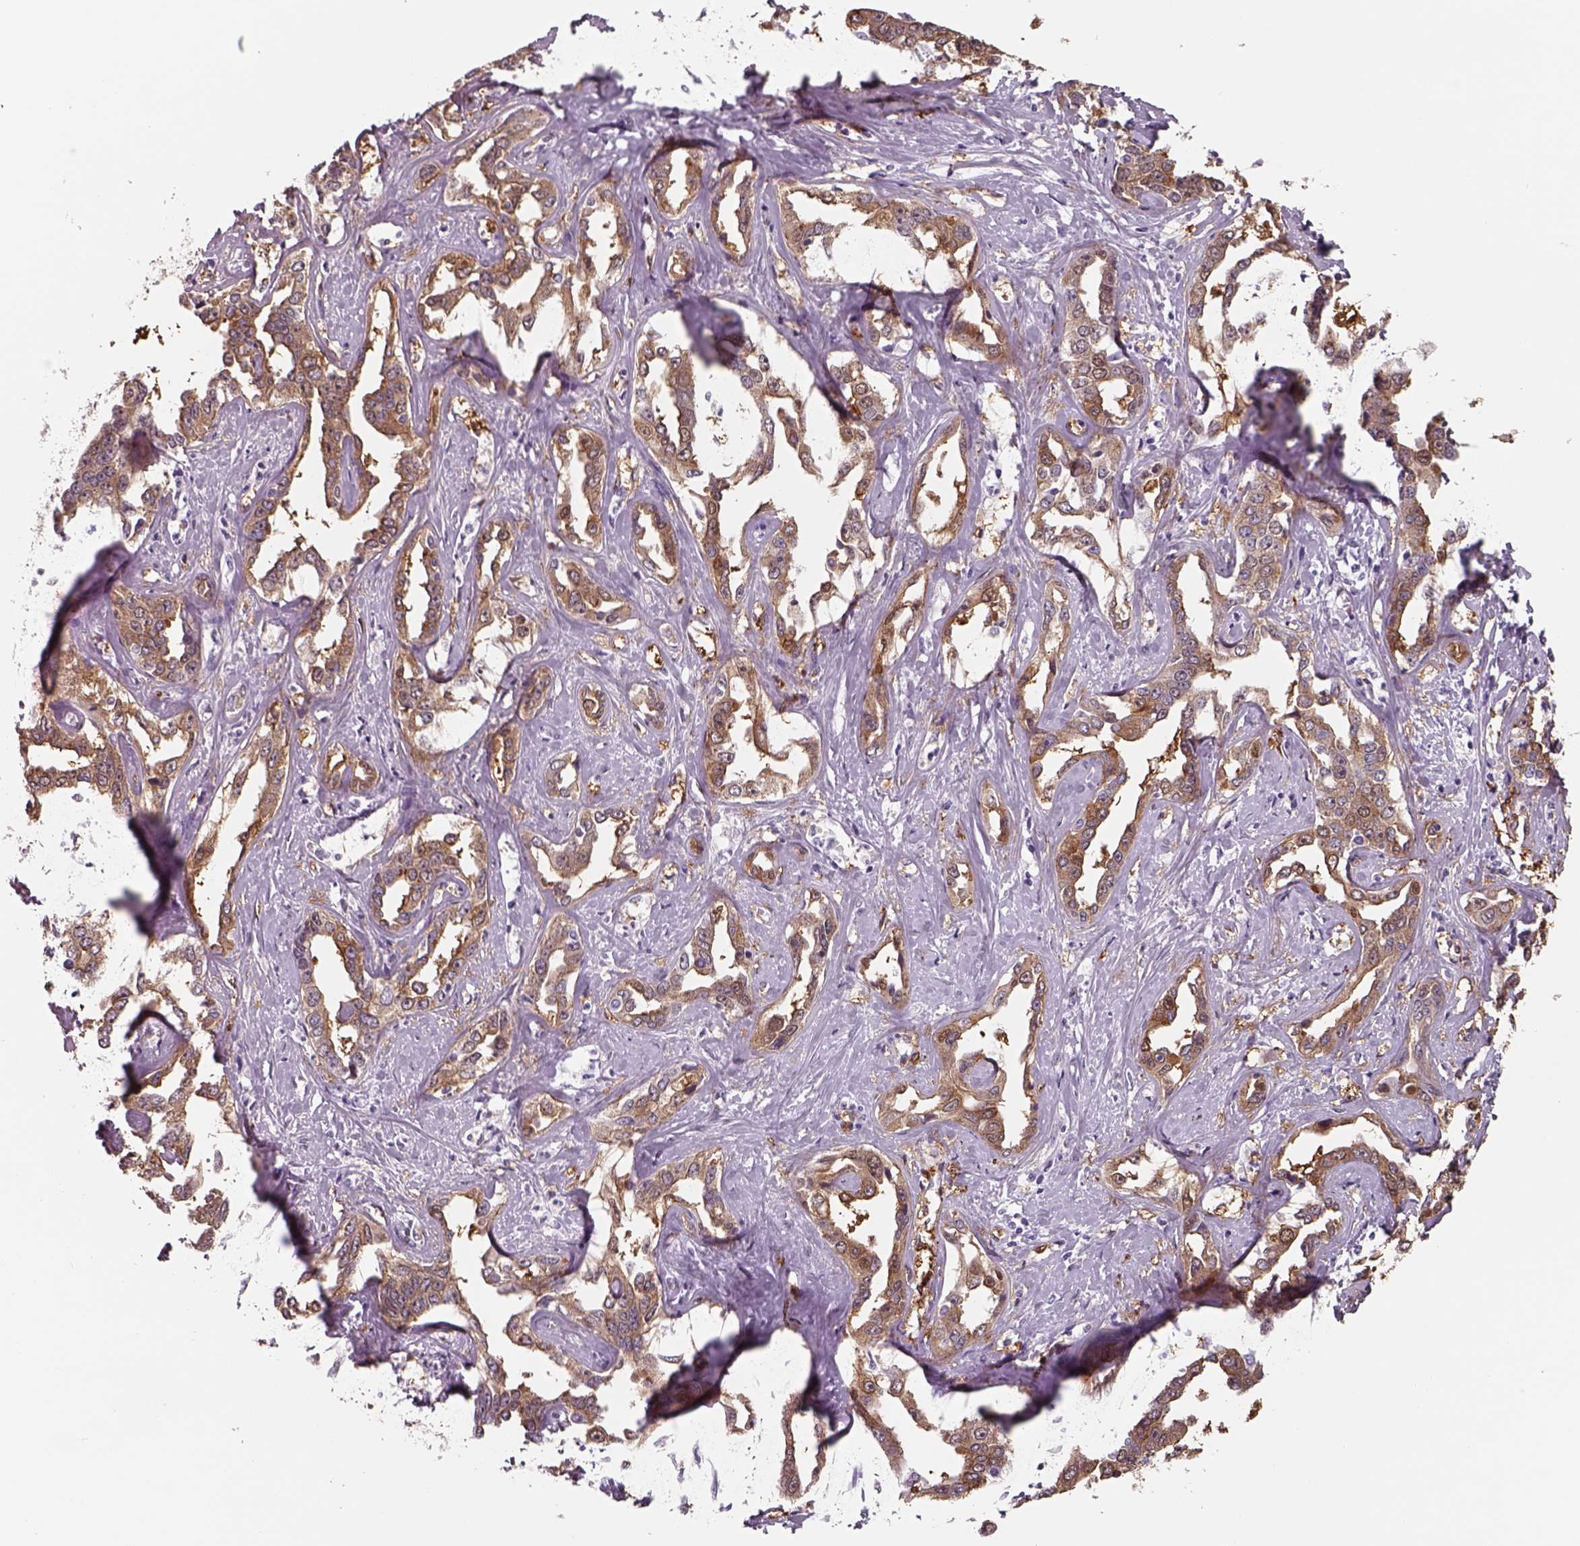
{"staining": {"intensity": "moderate", "quantity": ">75%", "location": "cytoplasmic/membranous"}, "tissue": "liver cancer", "cell_type": "Tumor cells", "image_type": "cancer", "snomed": [{"axis": "morphology", "description": "Cholangiocarcinoma"}, {"axis": "topography", "description": "Liver"}], "caption": "Moderate cytoplasmic/membranous positivity for a protein is appreciated in about >75% of tumor cells of liver cancer (cholangiocarcinoma) using immunohistochemistry (IHC).", "gene": "ISYNA1", "patient": {"sex": "male", "age": 59}}